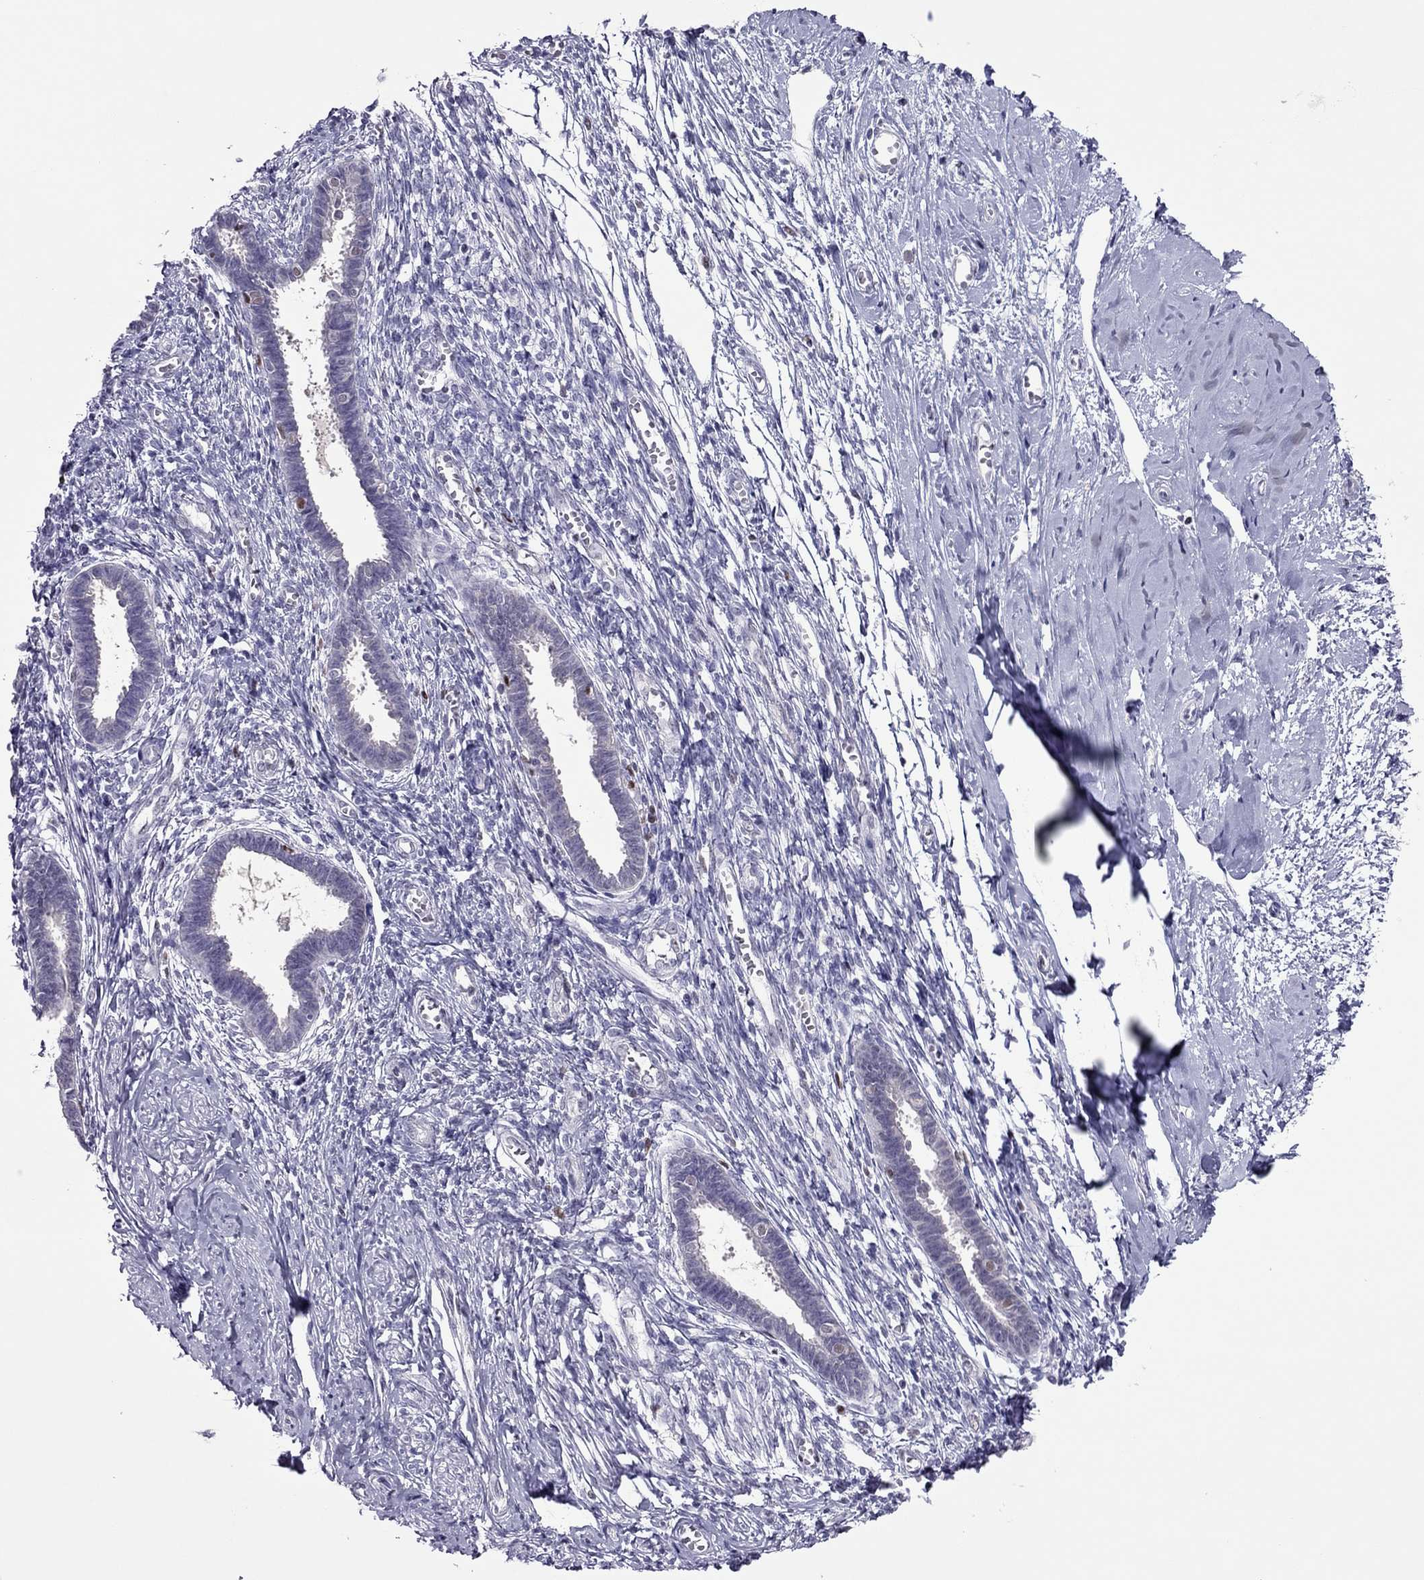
{"staining": {"intensity": "negative", "quantity": "none", "location": "none"}, "tissue": "endometrium", "cell_type": "Cells in endometrial stroma", "image_type": "normal", "snomed": [{"axis": "morphology", "description": "Normal tissue, NOS"}, {"axis": "topography", "description": "Cervix"}, {"axis": "topography", "description": "Endometrium"}], "caption": "Immunohistochemistry micrograph of benign endometrium: endometrium stained with DAB shows no significant protein staining in cells in endometrial stroma. The staining was performed using DAB (3,3'-diaminobenzidine) to visualize the protein expression in brown, while the nuclei were stained in blue with hematoxylin (Magnification: 20x).", "gene": "SPINT3", "patient": {"sex": "female", "age": 37}}